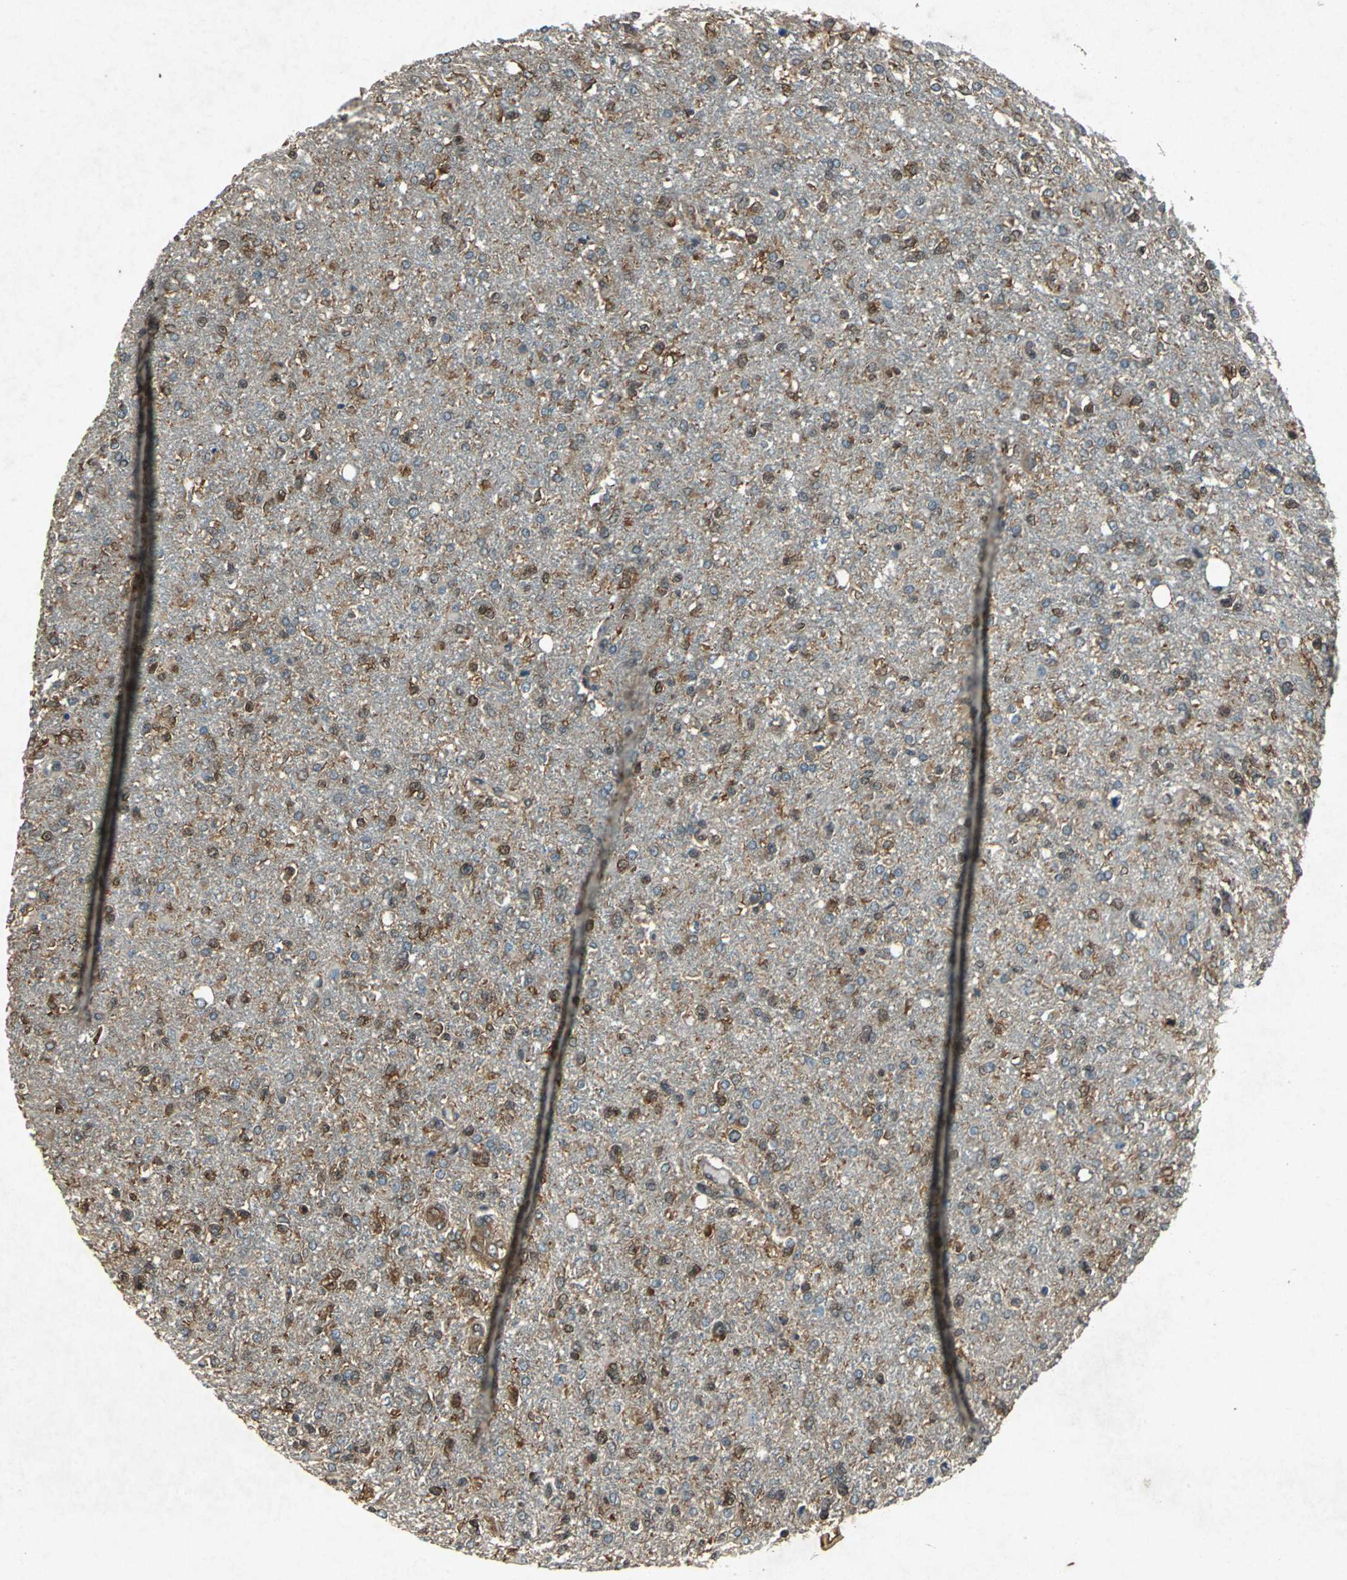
{"staining": {"intensity": "moderate", "quantity": ">75%", "location": "cytoplasmic/membranous"}, "tissue": "glioma", "cell_type": "Tumor cells", "image_type": "cancer", "snomed": [{"axis": "morphology", "description": "Glioma, malignant, High grade"}, {"axis": "topography", "description": "Cerebral cortex"}], "caption": "An immunohistochemistry histopathology image of tumor tissue is shown. Protein staining in brown shows moderate cytoplasmic/membranous positivity in glioma within tumor cells.", "gene": "HSP90AB1", "patient": {"sex": "male", "age": 76}}